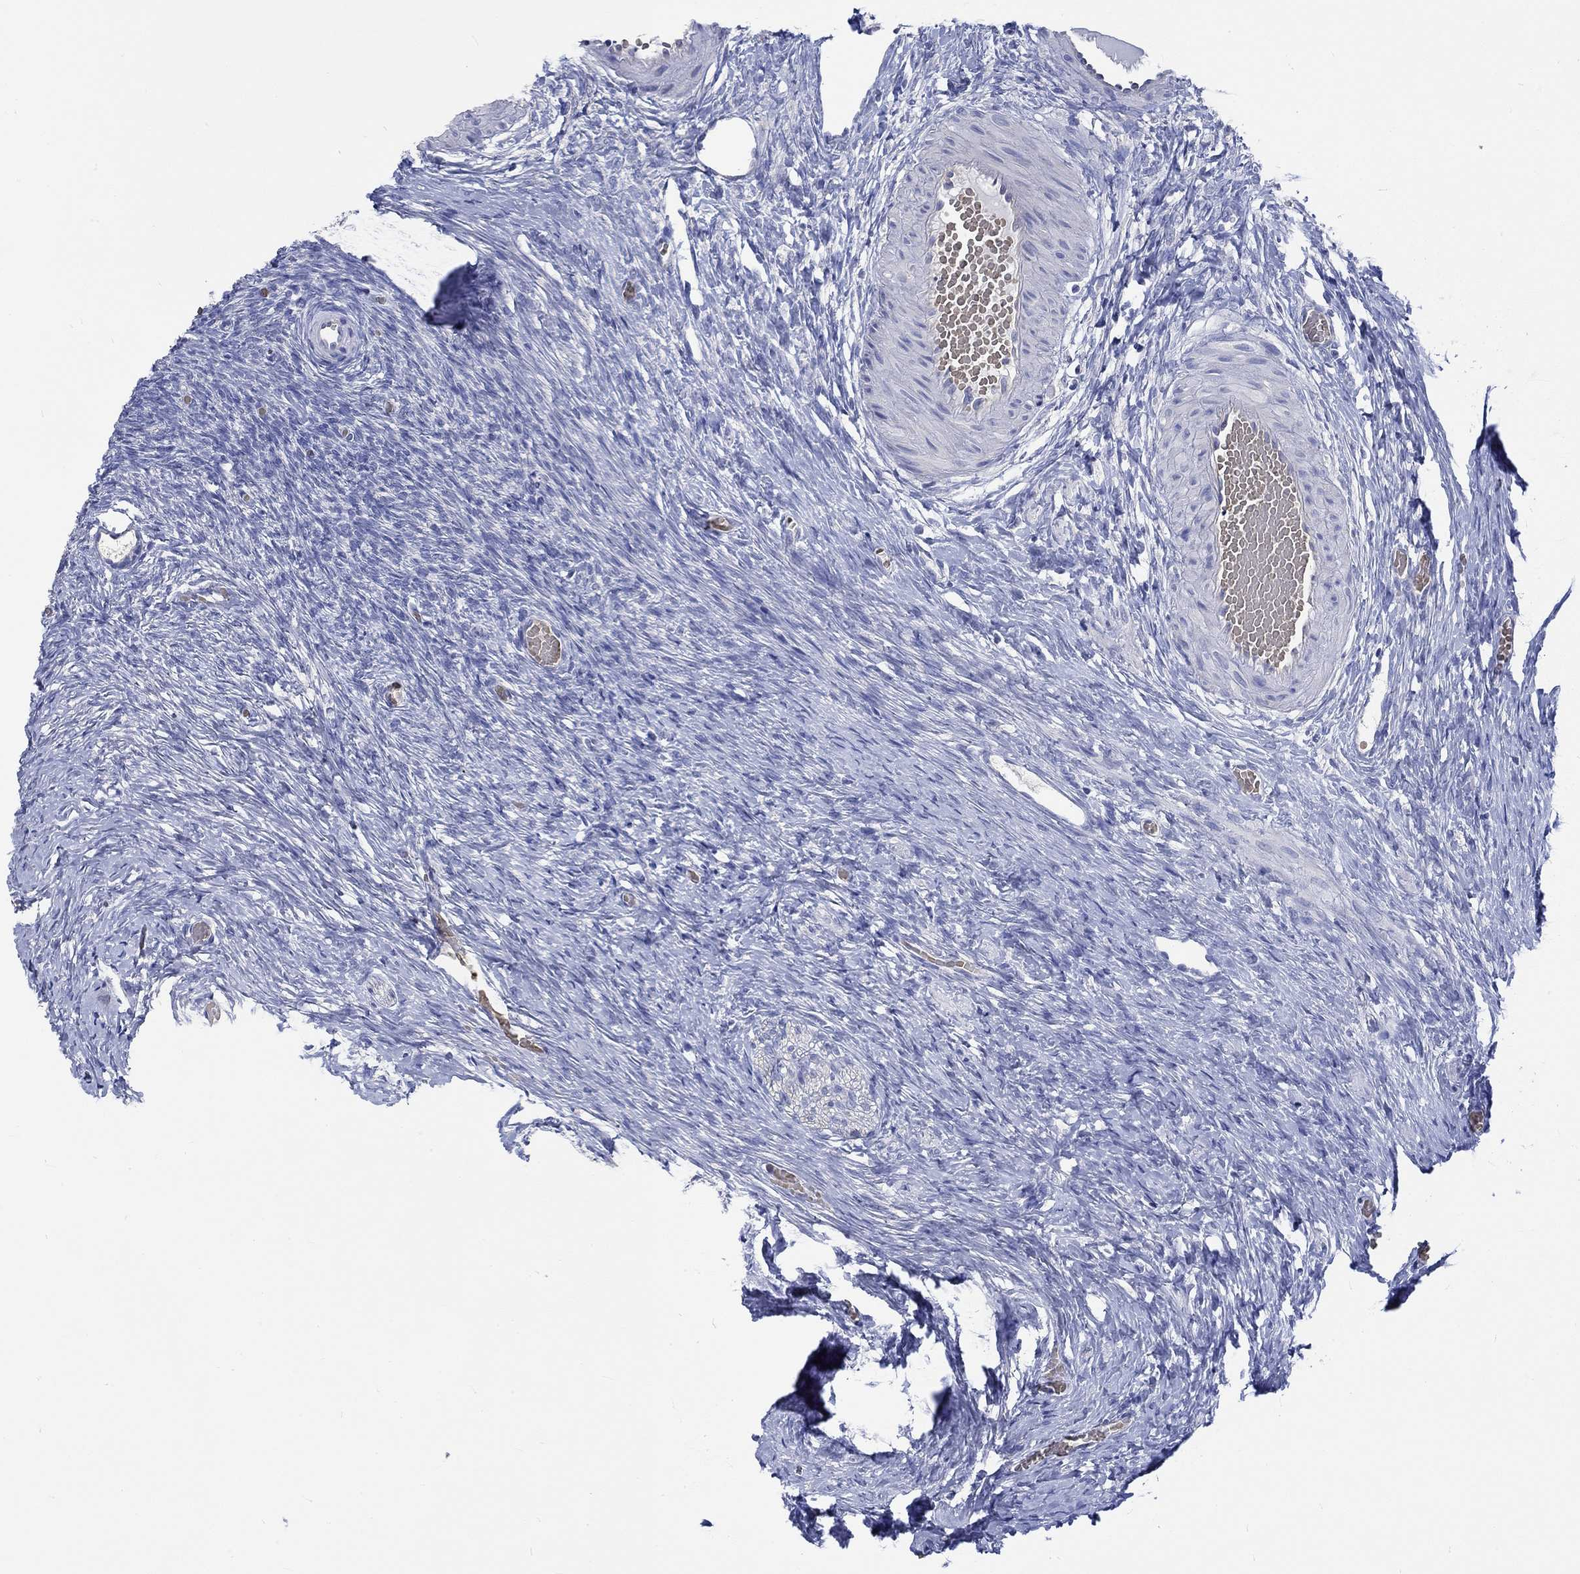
{"staining": {"intensity": "negative", "quantity": "none", "location": "none"}, "tissue": "ovary", "cell_type": "Follicle cells", "image_type": "normal", "snomed": [{"axis": "morphology", "description": "Normal tissue, NOS"}, {"axis": "topography", "description": "Ovary"}], "caption": "Unremarkable ovary was stained to show a protein in brown. There is no significant staining in follicle cells. (DAB immunohistochemistry (IHC) visualized using brightfield microscopy, high magnification).", "gene": "KCNA1", "patient": {"sex": "female", "age": 27}}